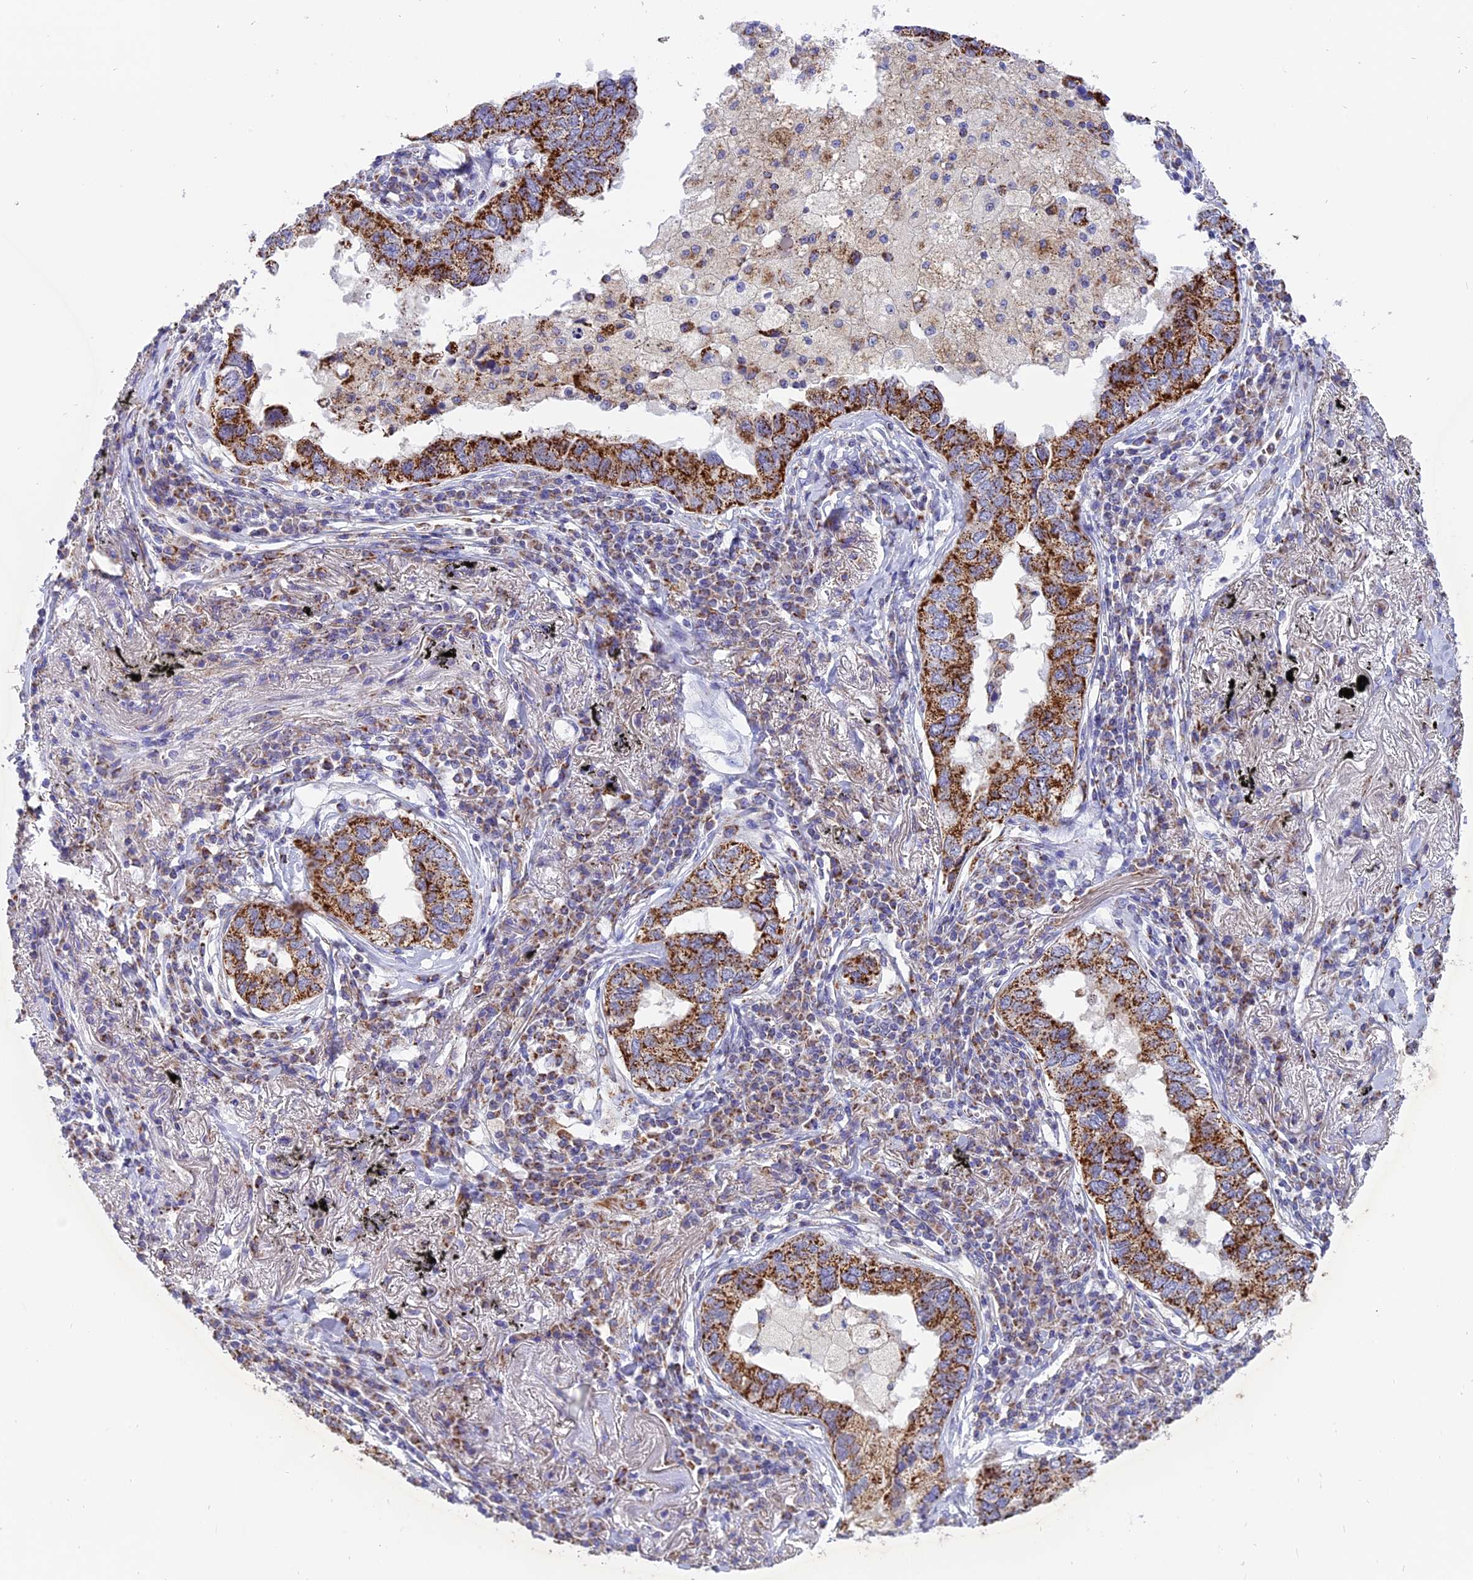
{"staining": {"intensity": "strong", "quantity": ">75%", "location": "cytoplasmic/membranous"}, "tissue": "lung cancer", "cell_type": "Tumor cells", "image_type": "cancer", "snomed": [{"axis": "morphology", "description": "Adenocarcinoma, NOS"}, {"axis": "topography", "description": "Lung"}], "caption": "This is an image of IHC staining of lung adenocarcinoma, which shows strong positivity in the cytoplasmic/membranous of tumor cells.", "gene": "MRPS34", "patient": {"sex": "male", "age": 65}}